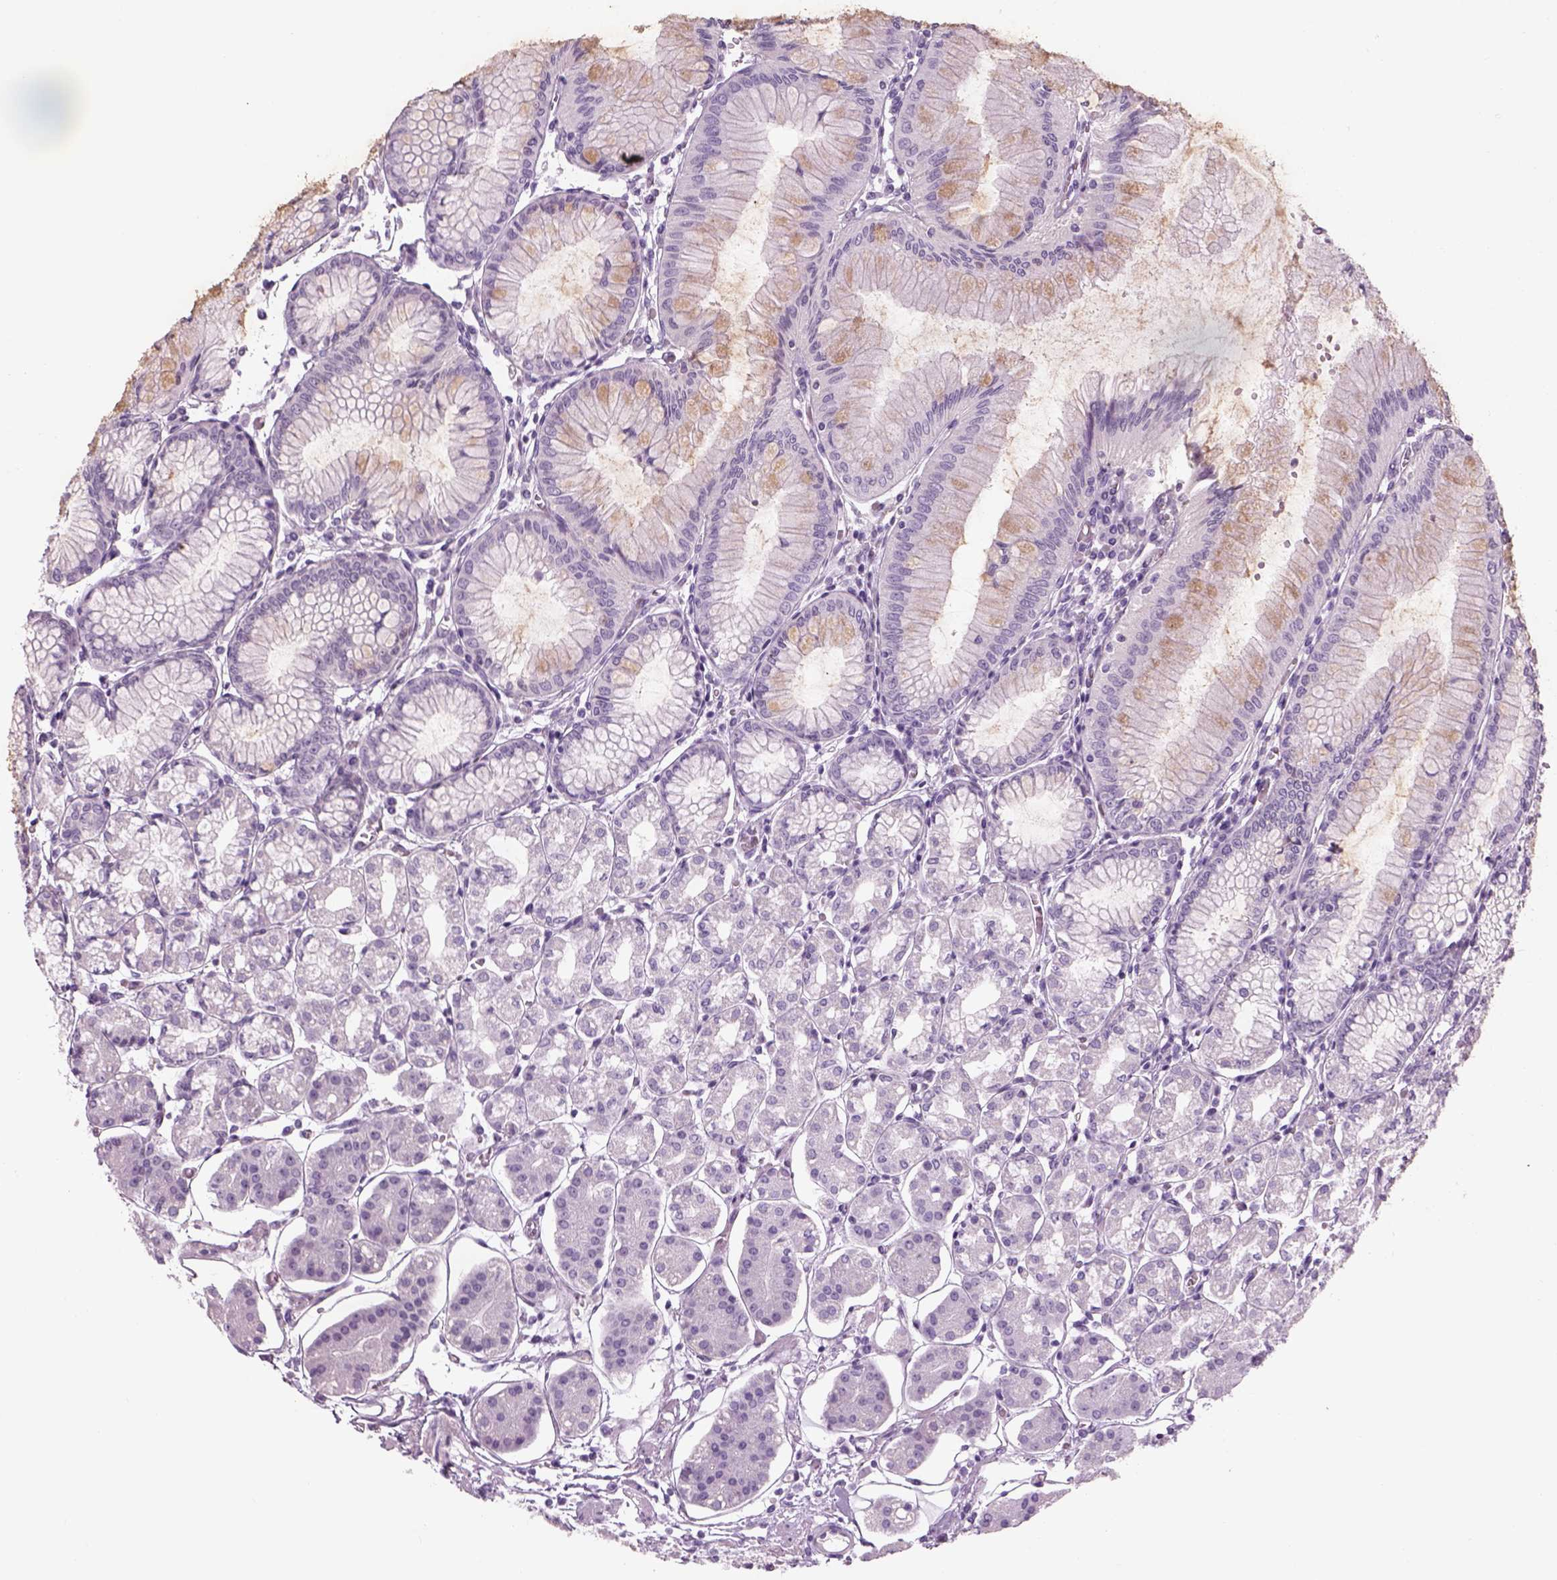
{"staining": {"intensity": "negative", "quantity": "none", "location": "none"}, "tissue": "stomach", "cell_type": "Glandular cells", "image_type": "normal", "snomed": [{"axis": "morphology", "description": "Normal tissue, NOS"}, {"axis": "topography", "description": "Skeletal muscle"}, {"axis": "topography", "description": "Stomach"}], "caption": "DAB (3,3'-diaminobenzidine) immunohistochemical staining of benign stomach reveals no significant positivity in glandular cells. Brightfield microscopy of immunohistochemistry stained with DAB (3,3'-diaminobenzidine) (brown) and hematoxylin (blue), captured at high magnification.", "gene": "GAS2L2", "patient": {"sex": "female", "age": 57}}